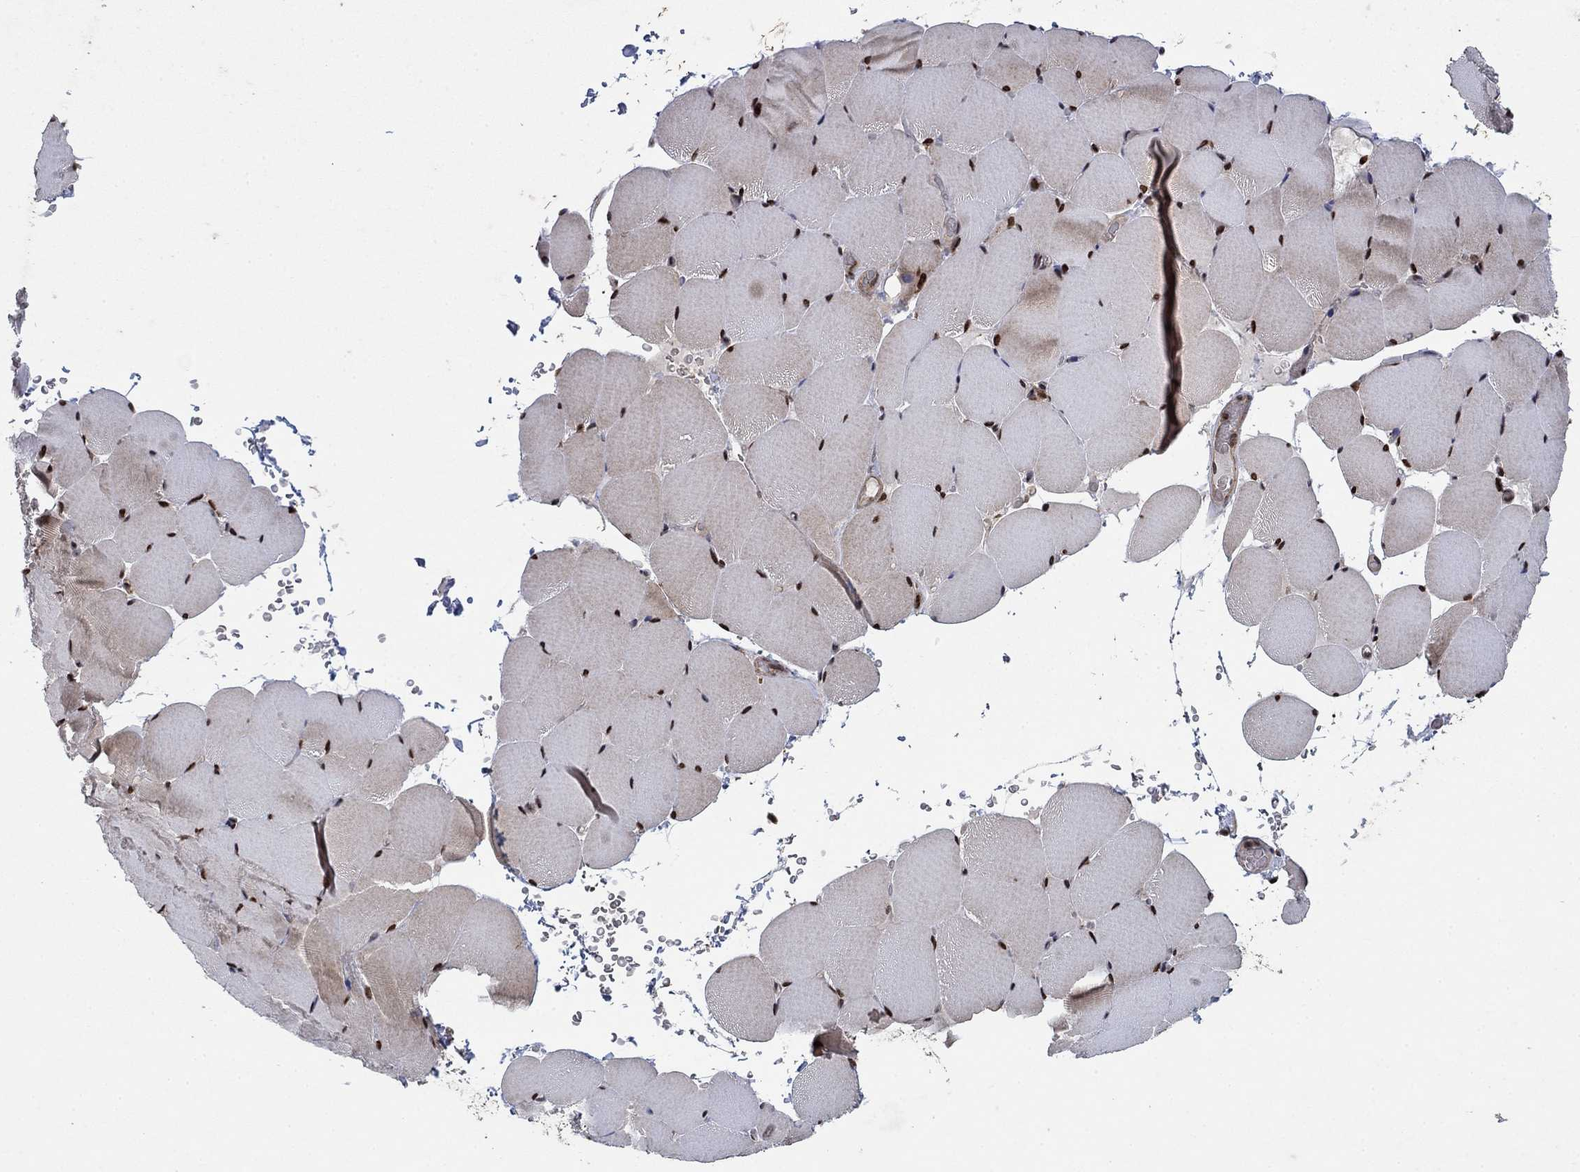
{"staining": {"intensity": "strong", "quantity": "25%-75%", "location": "nuclear"}, "tissue": "skeletal muscle", "cell_type": "Myocytes", "image_type": "normal", "snomed": [{"axis": "morphology", "description": "Normal tissue, NOS"}, {"axis": "topography", "description": "Skeletal muscle"}], "caption": "An image showing strong nuclear staining in about 25%-75% of myocytes in unremarkable skeletal muscle, as visualized by brown immunohistochemical staining.", "gene": "PRICKLE4", "patient": {"sex": "female", "age": 37}}